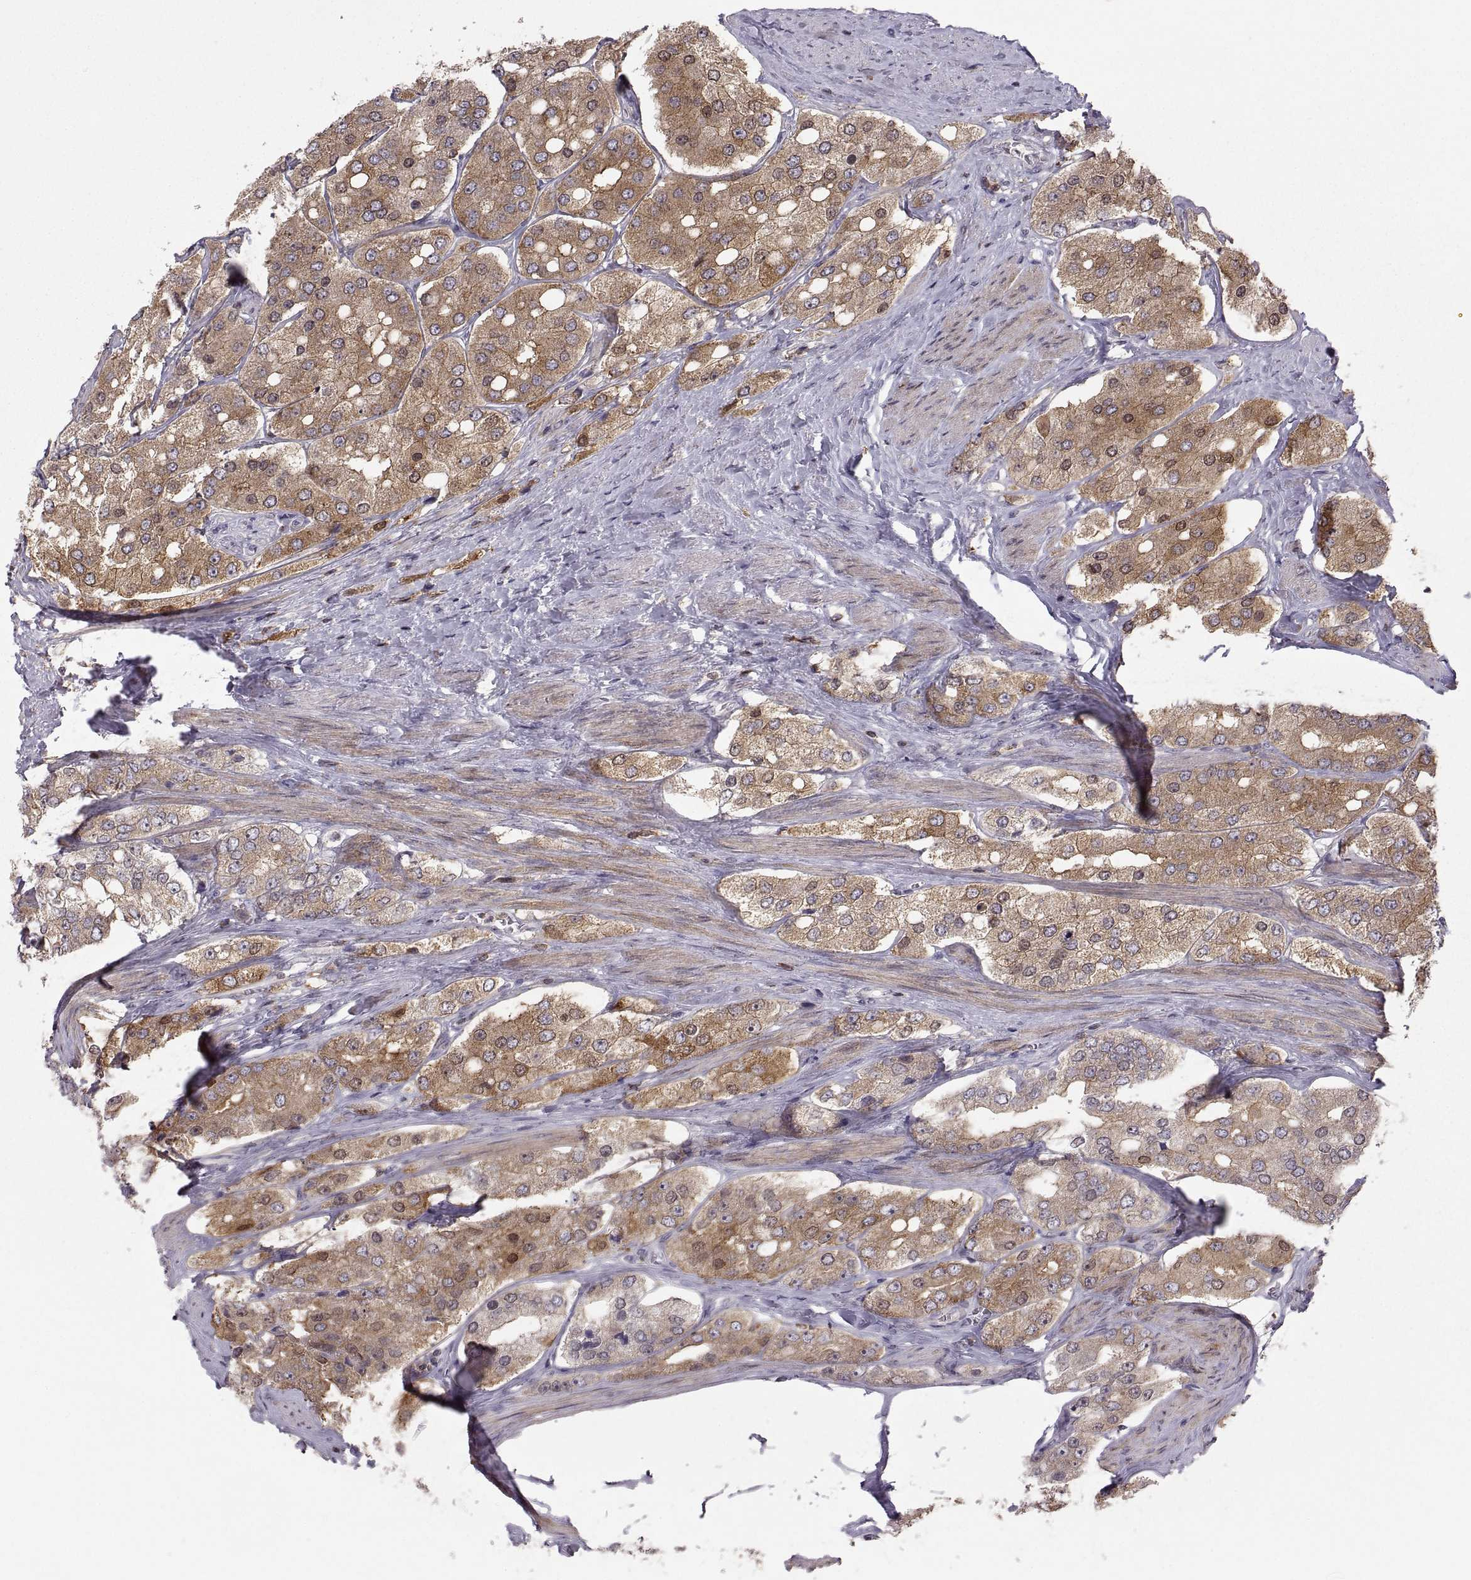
{"staining": {"intensity": "moderate", "quantity": ">75%", "location": "cytoplasmic/membranous"}, "tissue": "prostate cancer", "cell_type": "Tumor cells", "image_type": "cancer", "snomed": [{"axis": "morphology", "description": "Adenocarcinoma, Low grade"}, {"axis": "topography", "description": "Prostate"}], "caption": "Prostate cancer (adenocarcinoma (low-grade)) was stained to show a protein in brown. There is medium levels of moderate cytoplasmic/membranous staining in approximately >75% of tumor cells. (DAB IHC with brightfield microscopy, high magnification).", "gene": "EZR", "patient": {"sex": "male", "age": 69}}